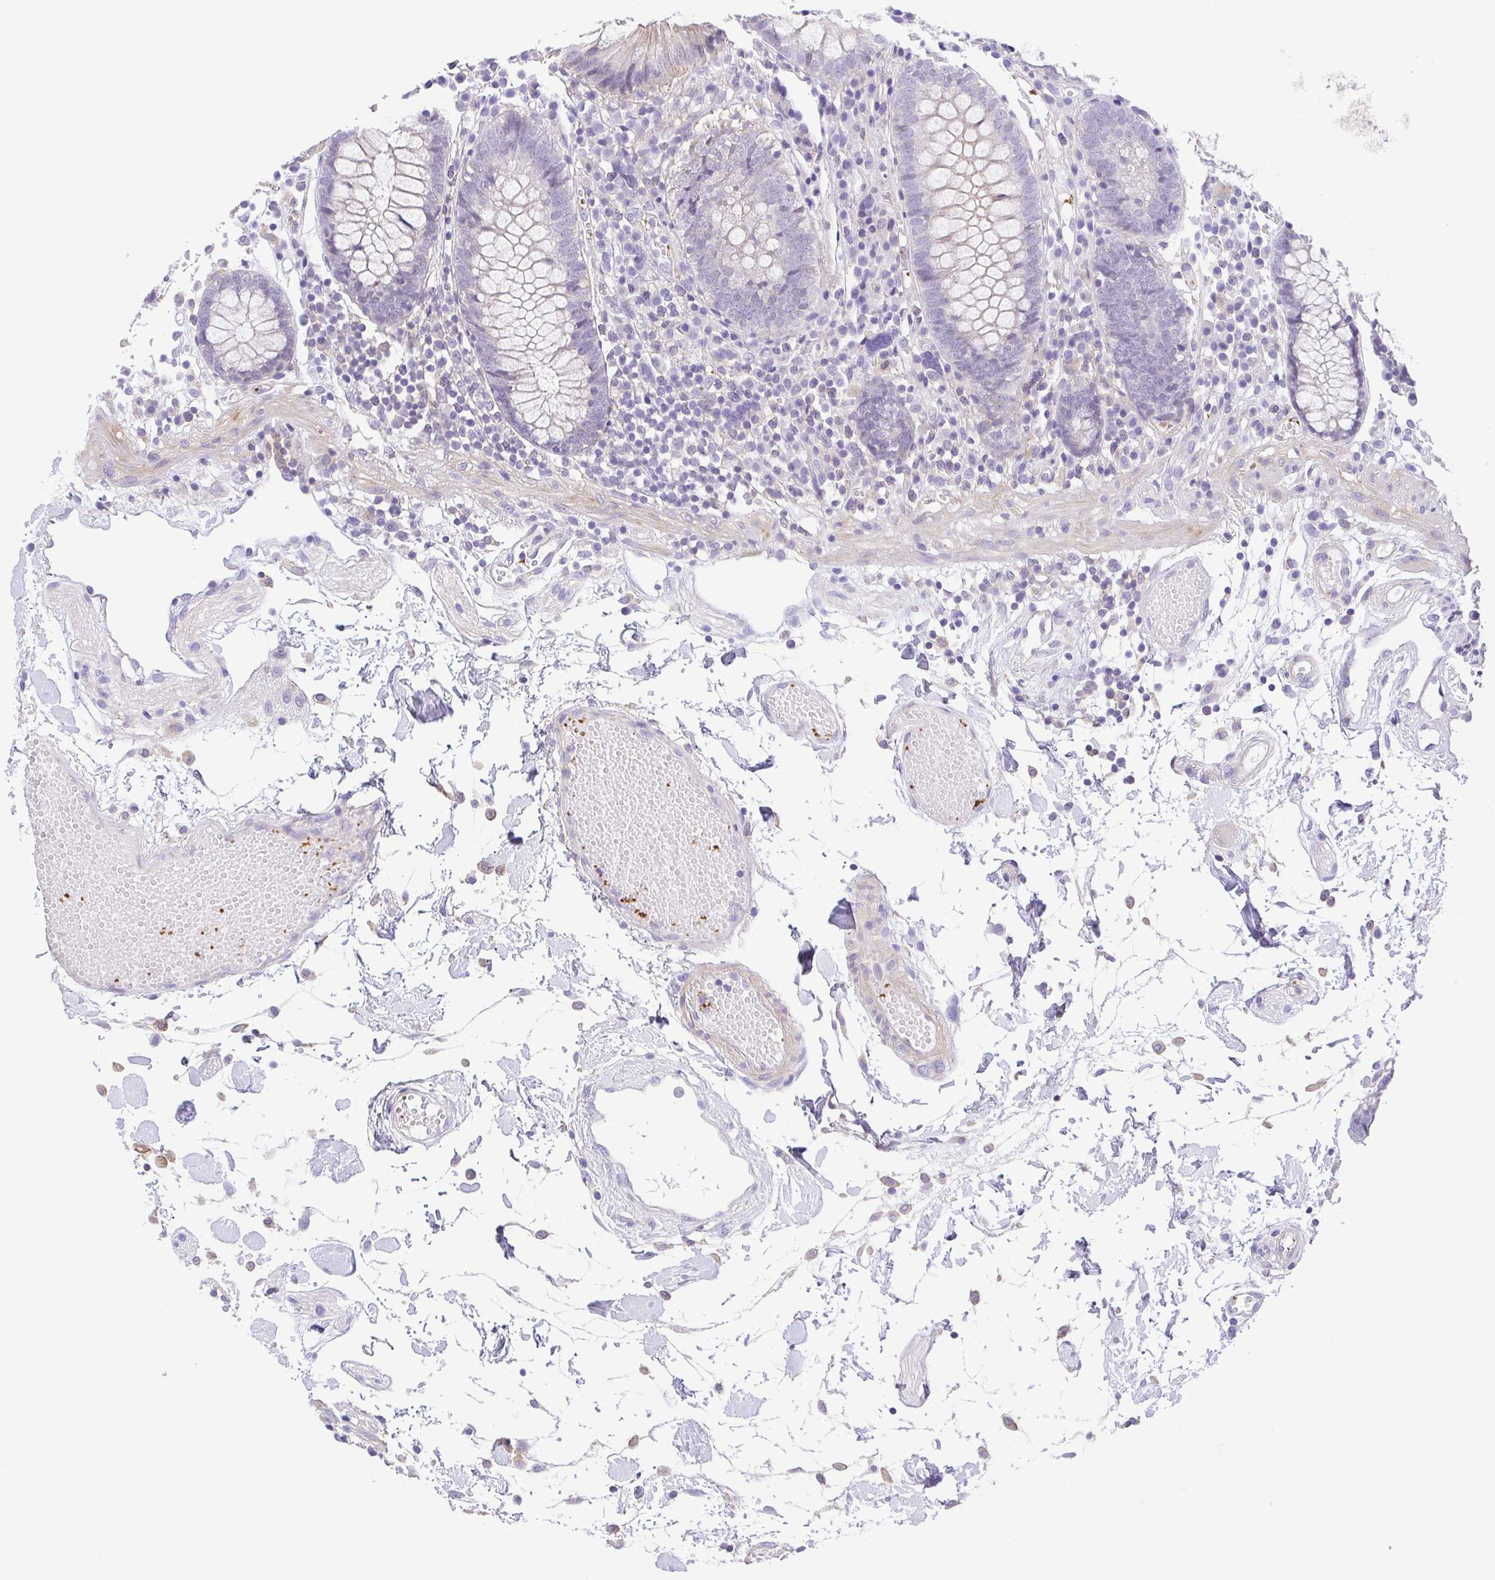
{"staining": {"intensity": "negative", "quantity": "none", "location": "none"}, "tissue": "colon", "cell_type": "Endothelial cells", "image_type": "normal", "snomed": [{"axis": "morphology", "description": "Normal tissue, NOS"}, {"axis": "morphology", "description": "Adenocarcinoma, NOS"}, {"axis": "topography", "description": "Colon"}], "caption": "Immunohistochemistry micrograph of benign colon: colon stained with DAB shows no significant protein staining in endothelial cells.", "gene": "PRR14L", "patient": {"sex": "male", "age": 83}}